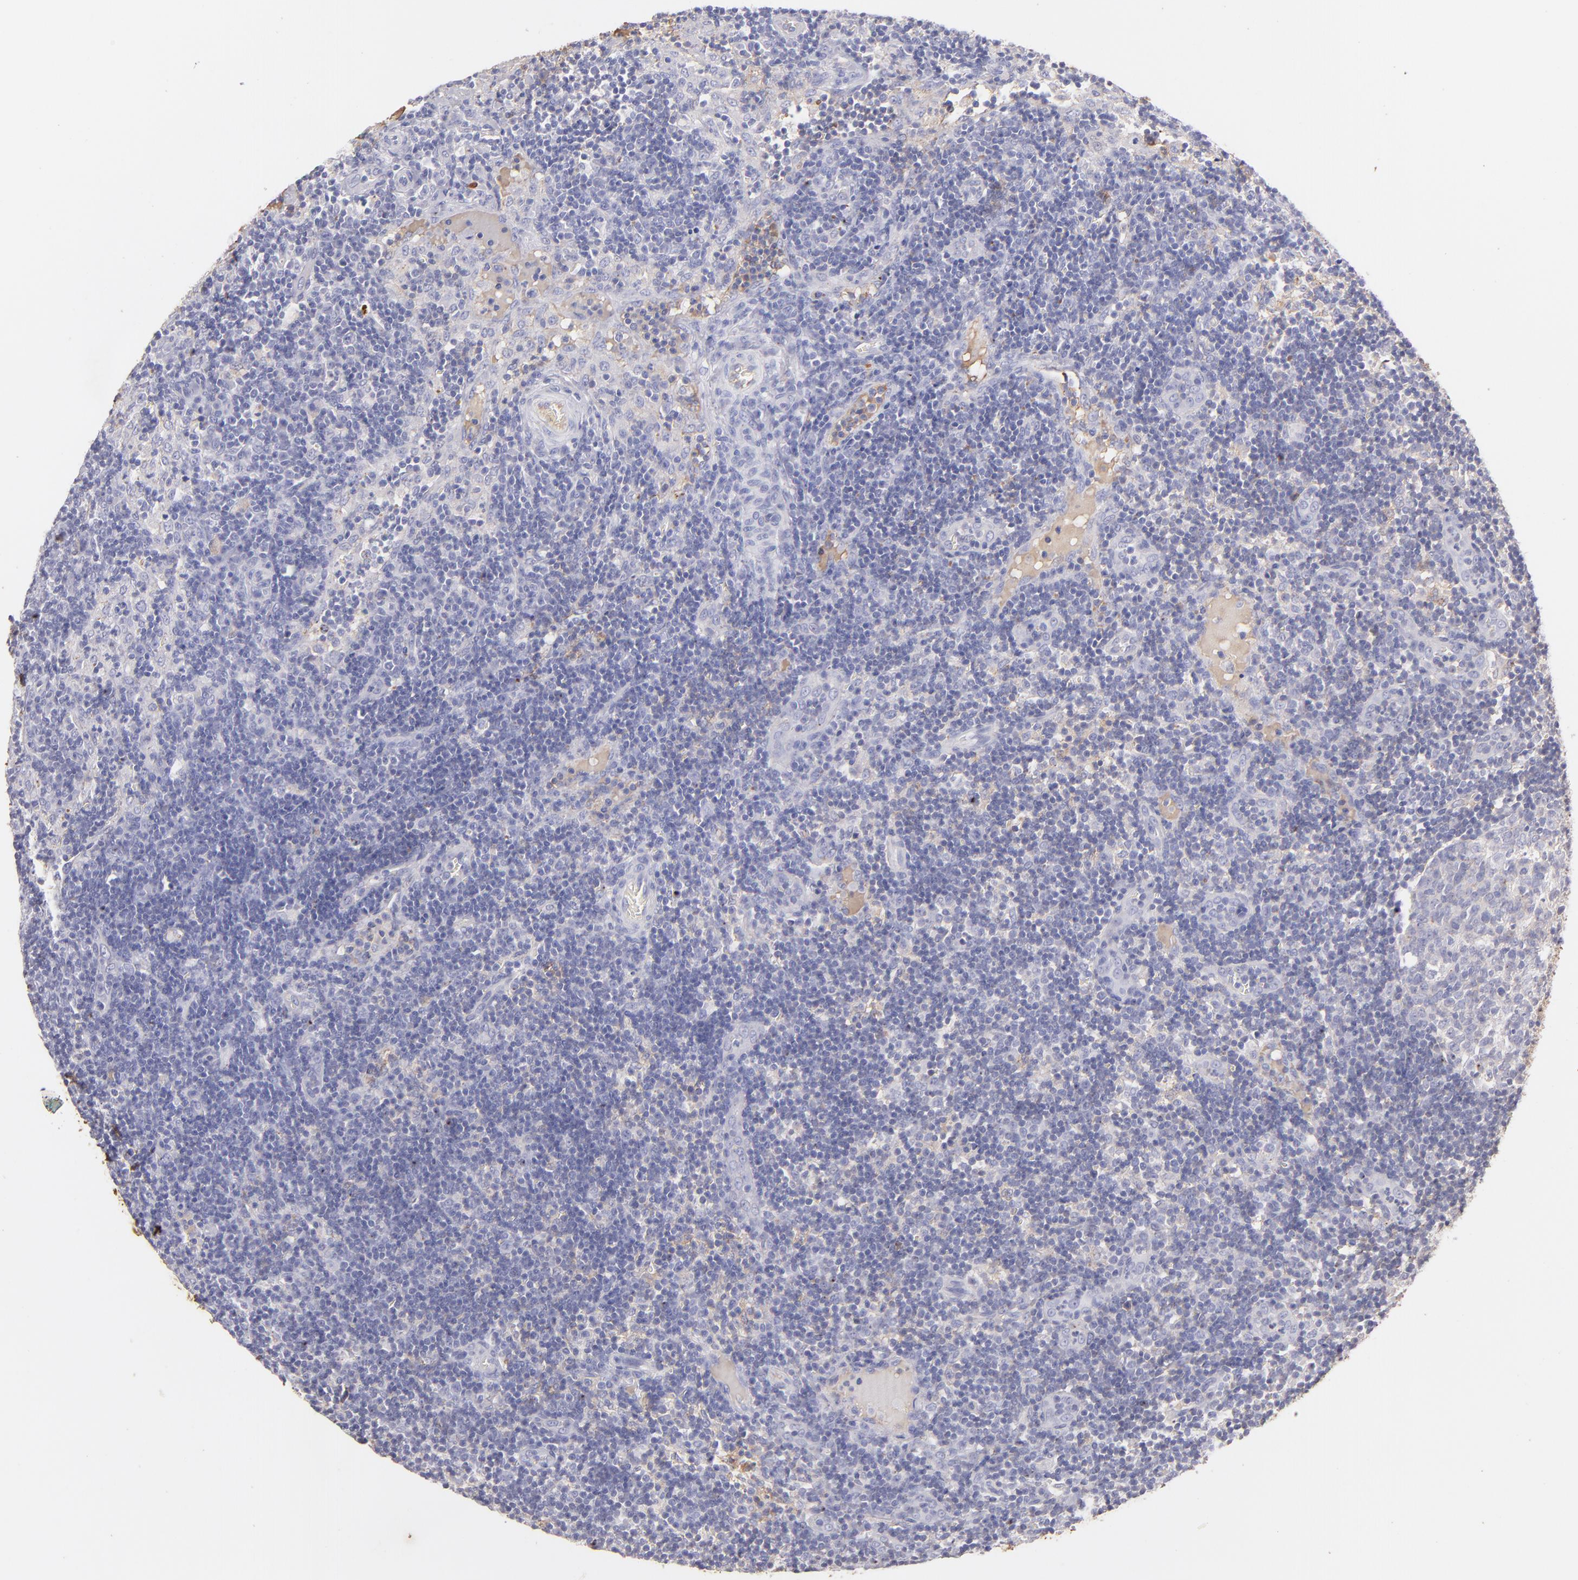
{"staining": {"intensity": "negative", "quantity": "none", "location": "none"}, "tissue": "lymph node", "cell_type": "Germinal center cells", "image_type": "normal", "snomed": [{"axis": "morphology", "description": "Normal tissue, NOS"}, {"axis": "morphology", "description": "Inflammation, NOS"}, {"axis": "topography", "description": "Lymph node"}, {"axis": "topography", "description": "Salivary gland"}], "caption": "IHC histopathology image of benign human lymph node stained for a protein (brown), which exhibits no positivity in germinal center cells.", "gene": "FGB", "patient": {"sex": "male", "age": 3}}